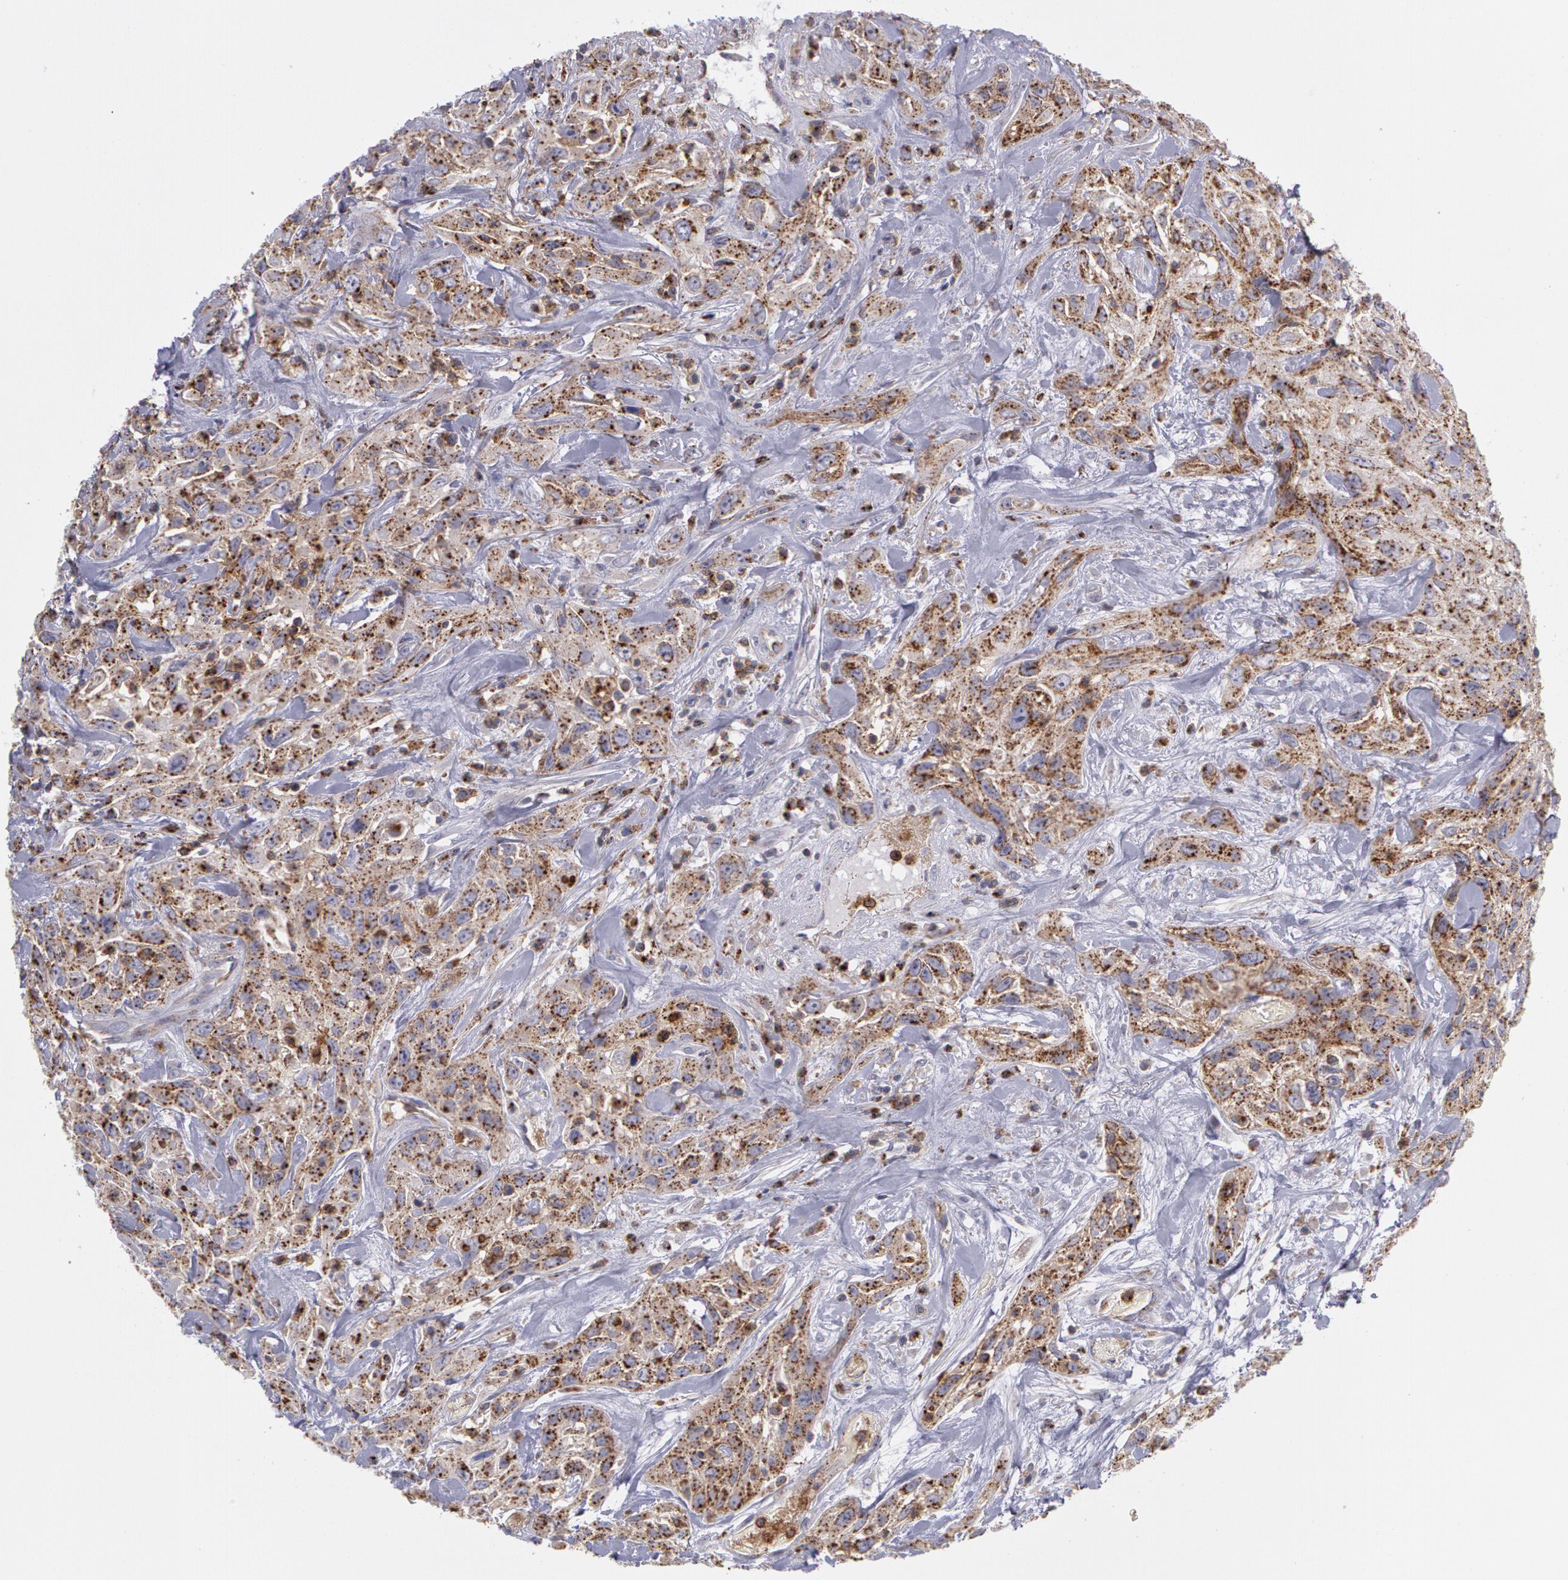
{"staining": {"intensity": "moderate", "quantity": ">75%", "location": "cytoplasmic/membranous"}, "tissue": "urothelial cancer", "cell_type": "Tumor cells", "image_type": "cancer", "snomed": [{"axis": "morphology", "description": "Urothelial carcinoma, High grade"}, {"axis": "topography", "description": "Urinary bladder"}], "caption": "A micrograph showing moderate cytoplasmic/membranous positivity in approximately >75% of tumor cells in high-grade urothelial carcinoma, as visualized by brown immunohistochemical staining.", "gene": "FLOT2", "patient": {"sex": "female", "age": 84}}